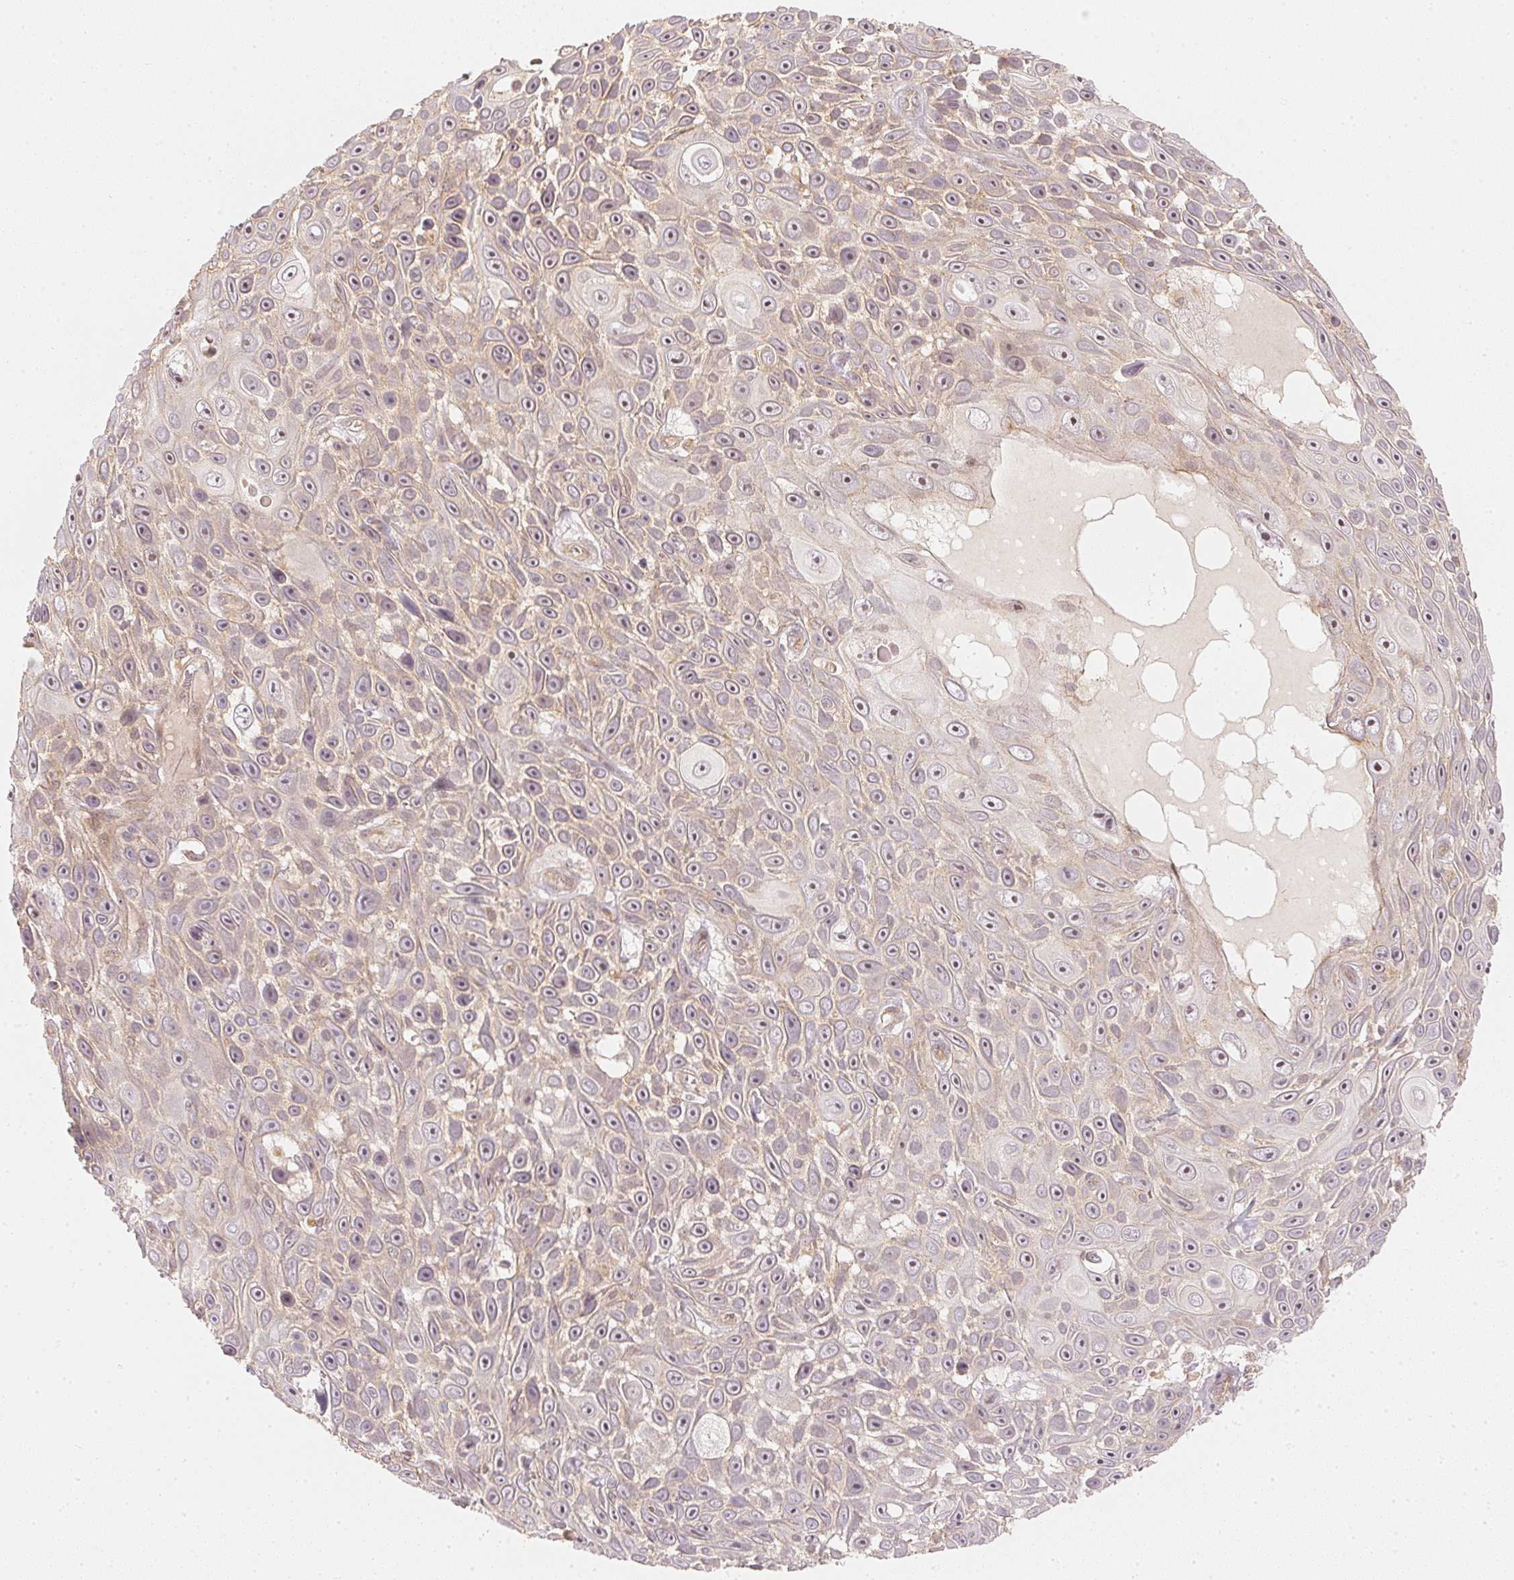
{"staining": {"intensity": "moderate", "quantity": "25%-75%", "location": "nuclear"}, "tissue": "skin cancer", "cell_type": "Tumor cells", "image_type": "cancer", "snomed": [{"axis": "morphology", "description": "Squamous cell carcinoma, NOS"}, {"axis": "topography", "description": "Skin"}], "caption": "IHC staining of skin cancer, which exhibits medium levels of moderate nuclear expression in approximately 25%-75% of tumor cells indicating moderate nuclear protein expression. The staining was performed using DAB (brown) for protein detection and nuclei were counterstained in hematoxylin (blue).", "gene": "WDR54", "patient": {"sex": "male", "age": 82}}